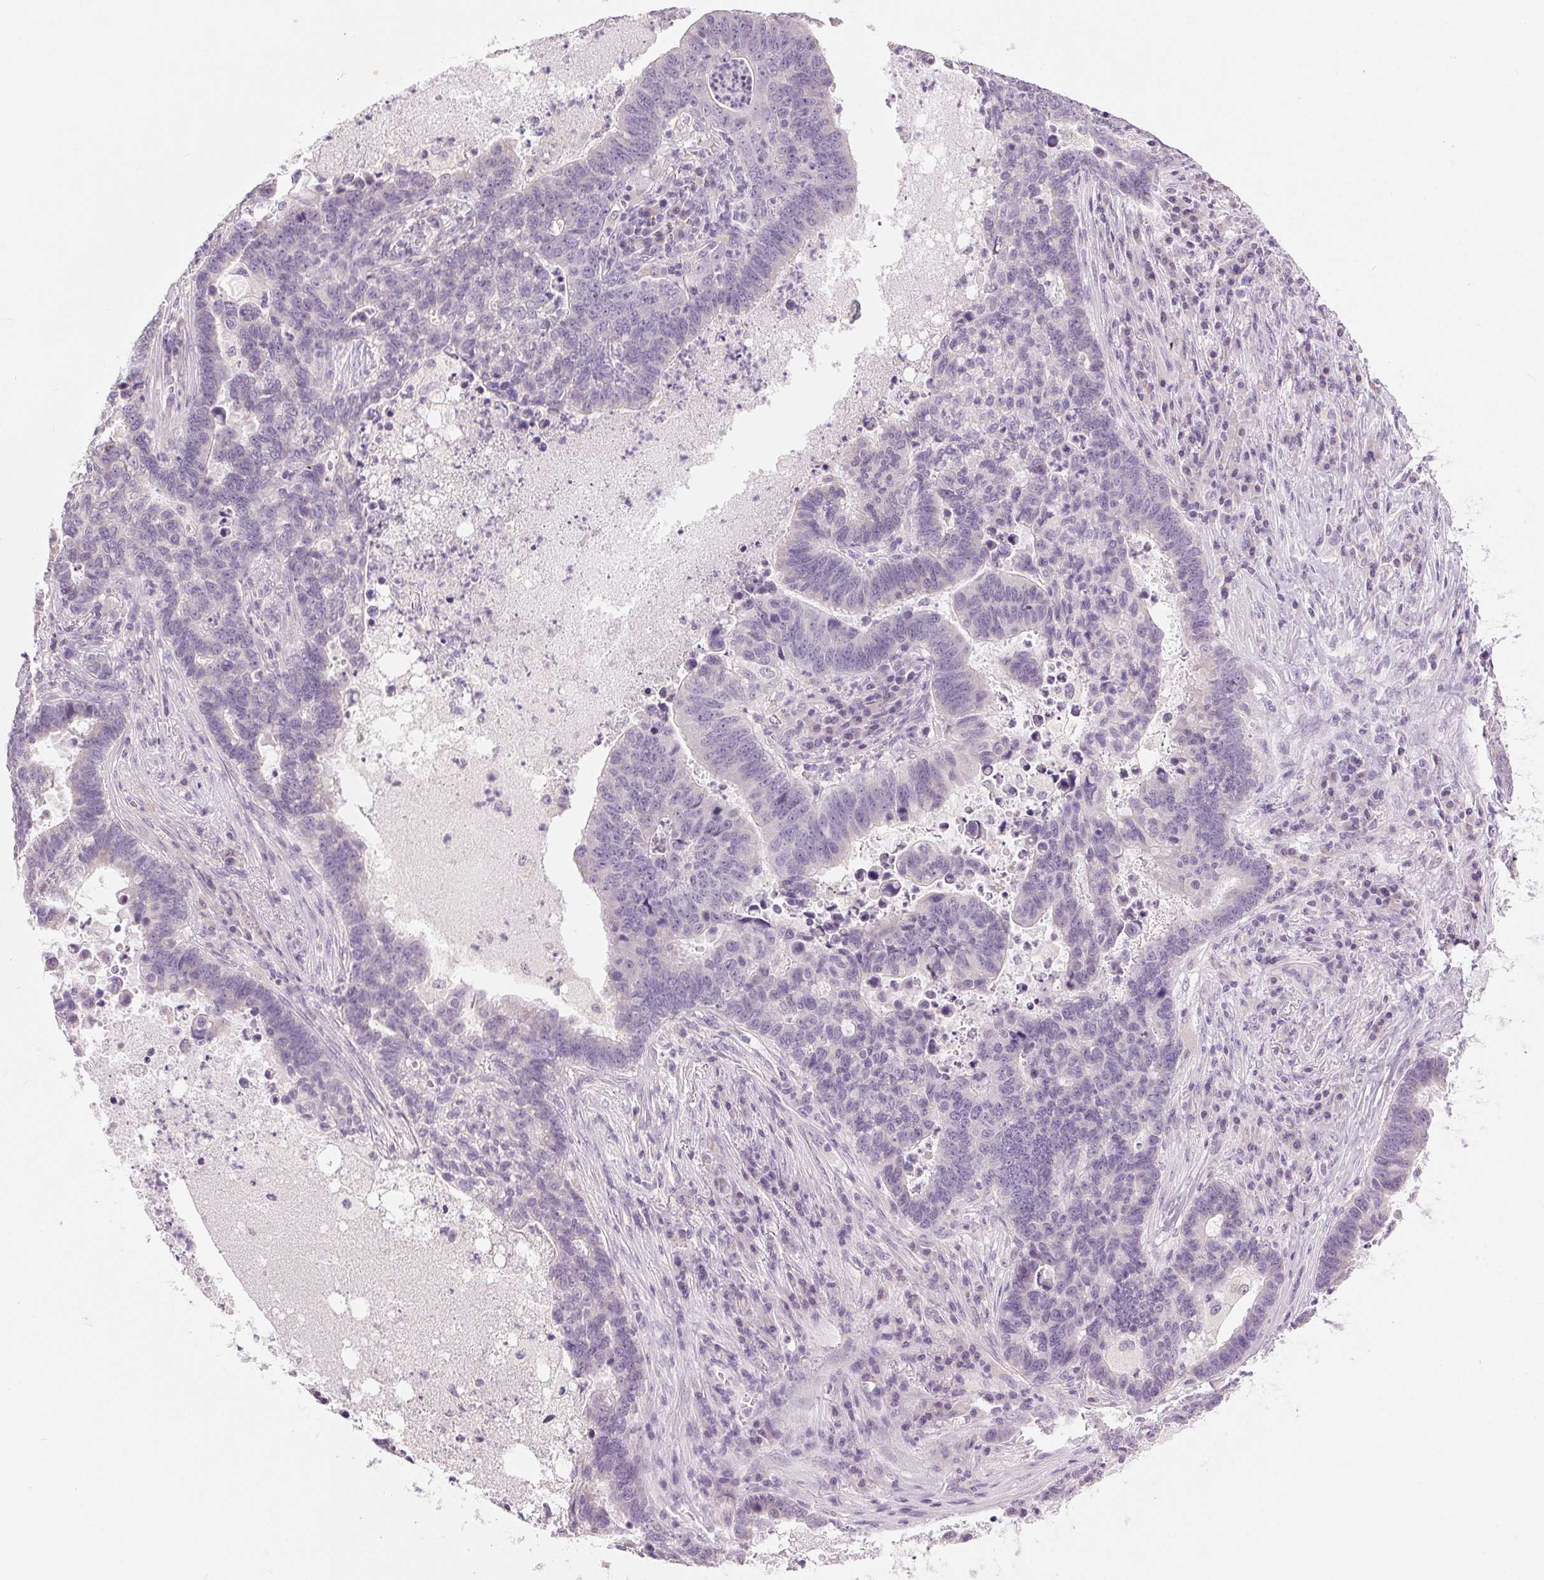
{"staining": {"intensity": "negative", "quantity": "none", "location": "none"}, "tissue": "lung cancer", "cell_type": "Tumor cells", "image_type": "cancer", "snomed": [{"axis": "morphology", "description": "Aneuploidy"}, {"axis": "morphology", "description": "Adenocarcinoma, NOS"}, {"axis": "morphology", "description": "Adenocarcinoma primary or metastatic"}, {"axis": "topography", "description": "Lung"}], "caption": "A high-resolution histopathology image shows immunohistochemistry staining of lung cancer (adenocarcinoma primary or metastatic), which exhibits no significant expression in tumor cells. (DAB (3,3'-diaminobenzidine) immunohistochemistry (IHC) visualized using brightfield microscopy, high magnification).", "gene": "DSG3", "patient": {"sex": "female", "age": 75}}